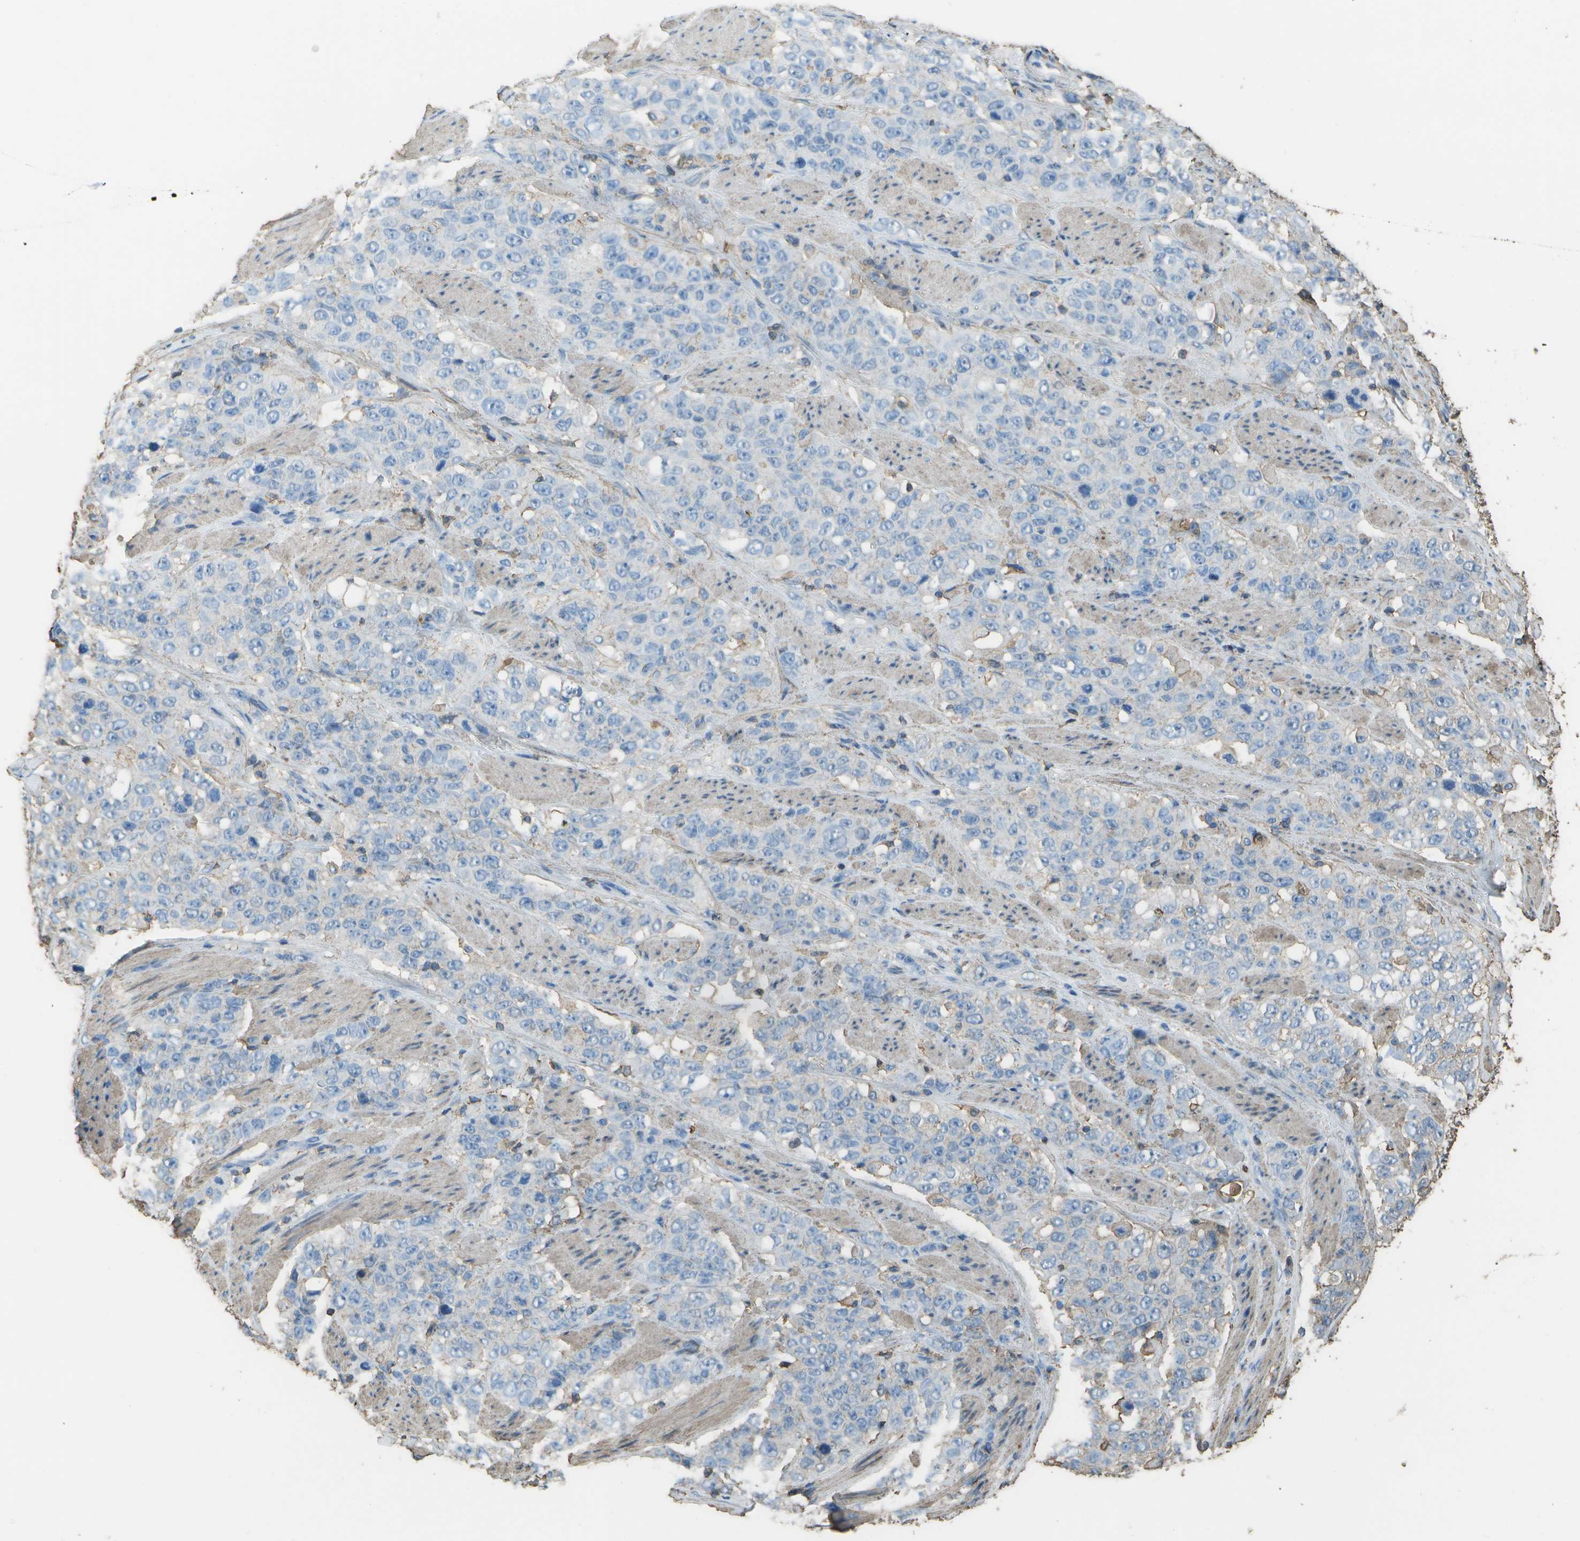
{"staining": {"intensity": "negative", "quantity": "none", "location": "none"}, "tissue": "stomach cancer", "cell_type": "Tumor cells", "image_type": "cancer", "snomed": [{"axis": "morphology", "description": "Adenocarcinoma, NOS"}, {"axis": "topography", "description": "Stomach"}], "caption": "Adenocarcinoma (stomach) was stained to show a protein in brown. There is no significant staining in tumor cells.", "gene": "CYP4F11", "patient": {"sex": "male", "age": 48}}